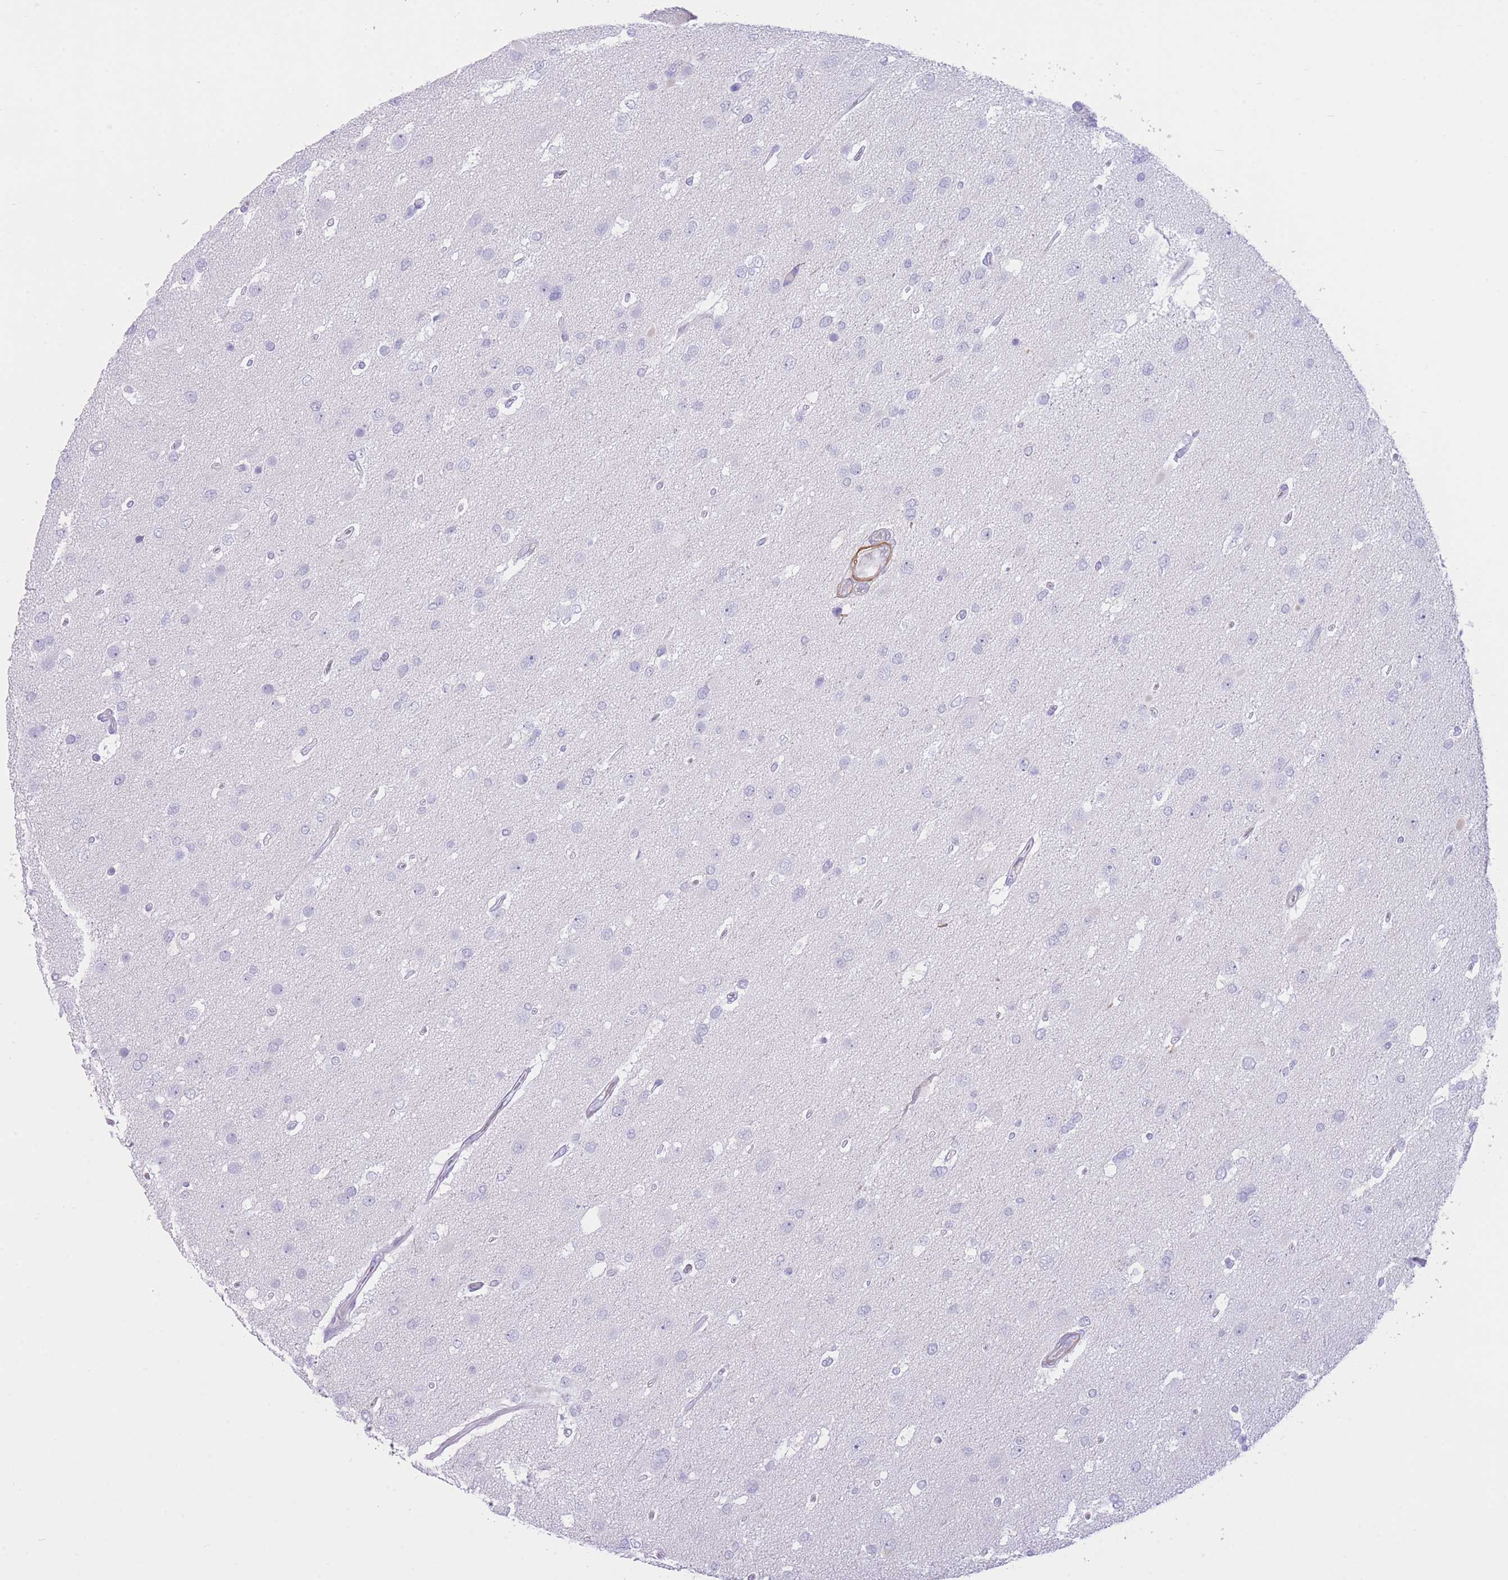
{"staining": {"intensity": "negative", "quantity": "none", "location": "none"}, "tissue": "glioma", "cell_type": "Tumor cells", "image_type": "cancer", "snomed": [{"axis": "morphology", "description": "Glioma, malignant, High grade"}, {"axis": "topography", "description": "Brain"}], "caption": "A high-resolution micrograph shows immunohistochemistry (IHC) staining of glioma, which displays no significant expression in tumor cells. (Brightfield microscopy of DAB (3,3'-diaminobenzidine) immunohistochemistry (IHC) at high magnification).", "gene": "VWA8", "patient": {"sex": "male", "age": 53}}